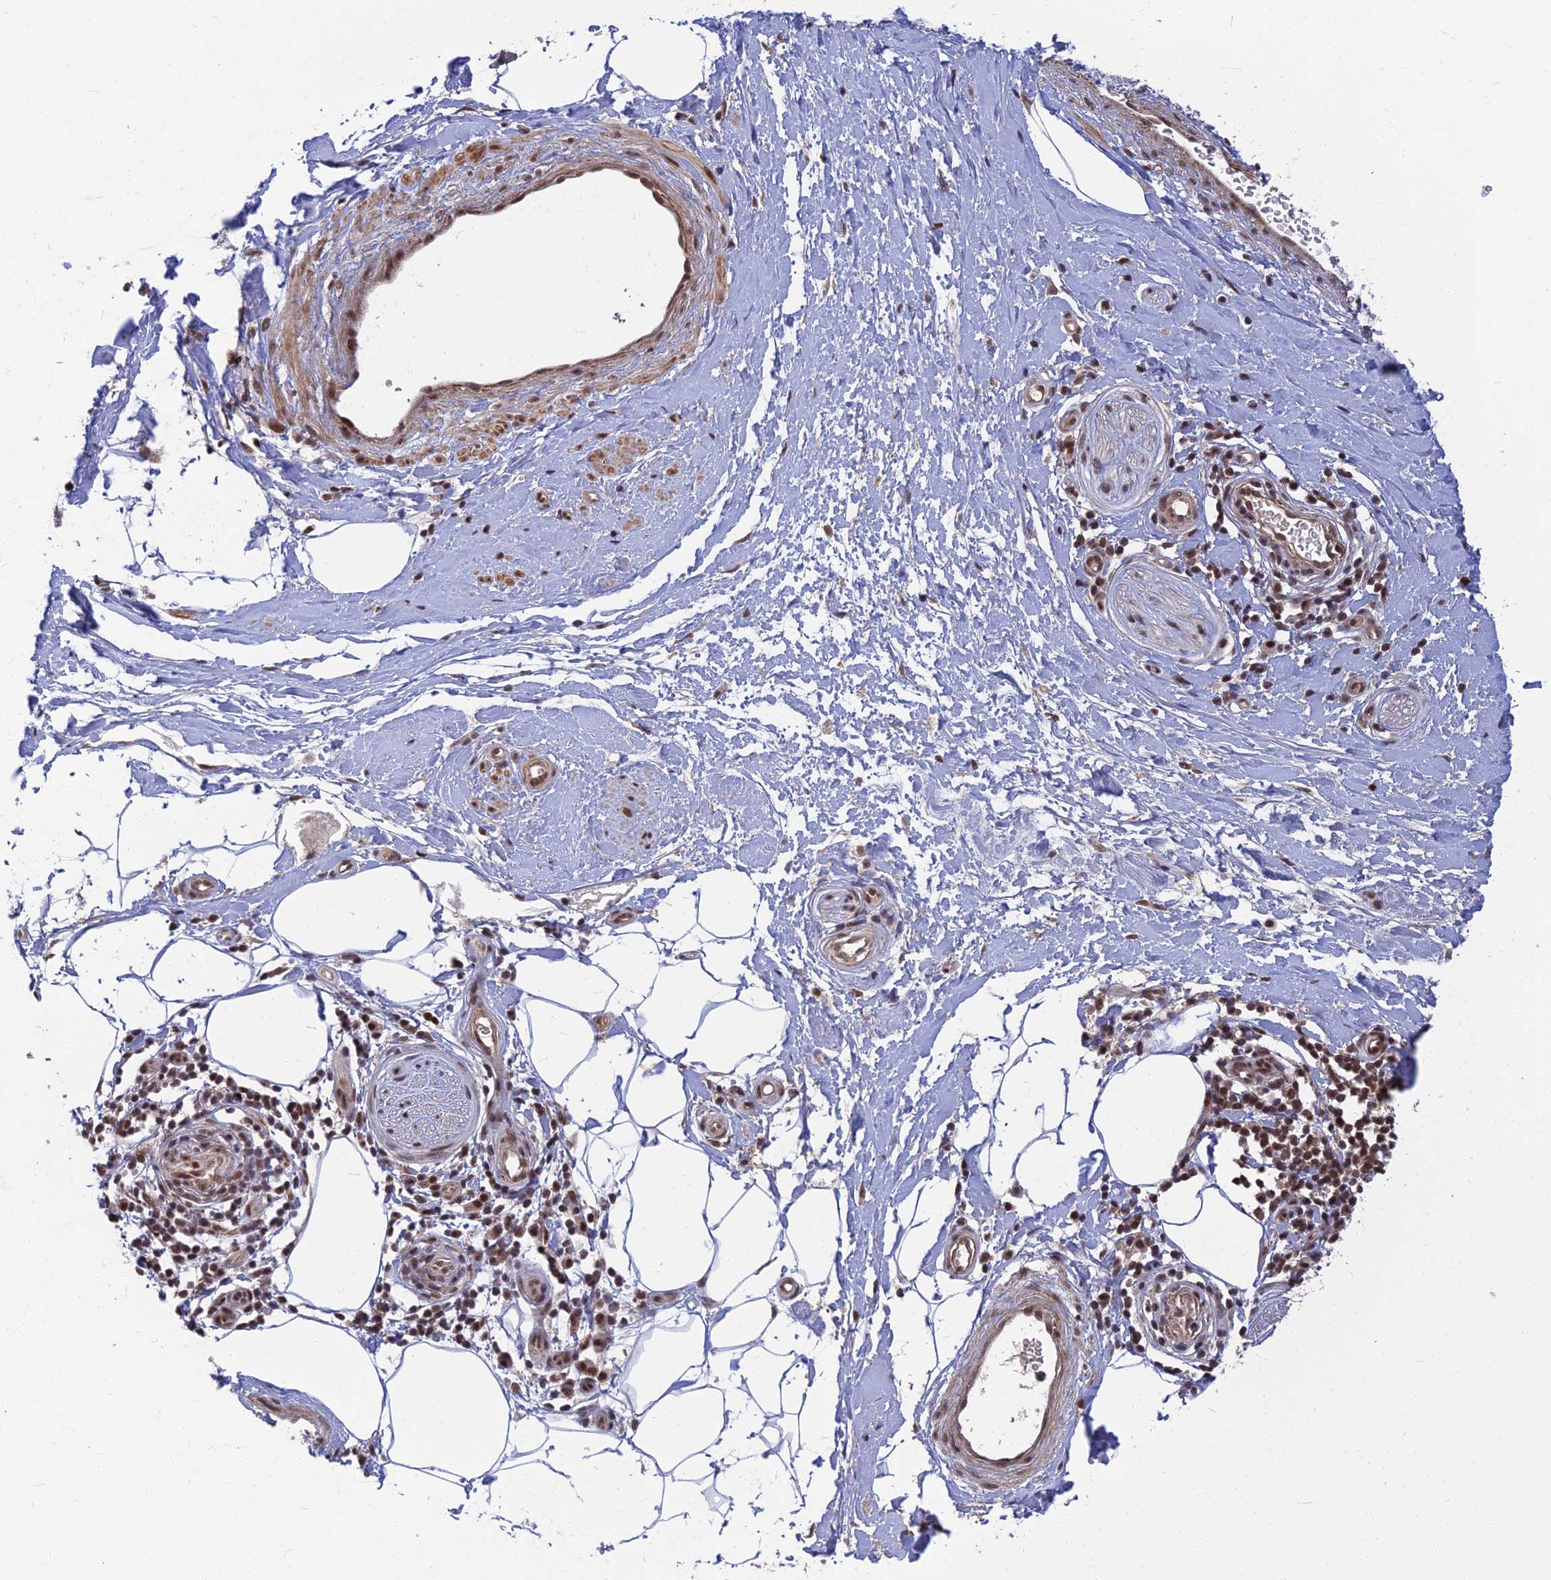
{"staining": {"intensity": "weak", "quantity": ">75%", "location": "nuclear"}, "tissue": "adipose tissue", "cell_type": "Adipocytes", "image_type": "normal", "snomed": [{"axis": "morphology", "description": "Normal tissue, NOS"}, {"axis": "topography", "description": "Soft tissue"}, {"axis": "topography", "description": "Adipose tissue"}, {"axis": "topography", "description": "Vascular tissue"}, {"axis": "topography", "description": "Peripheral nerve tissue"}], "caption": "Immunohistochemistry (IHC) photomicrograph of unremarkable adipose tissue: adipose tissue stained using immunohistochemistry reveals low levels of weak protein expression localized specifically in the nuclear of adipocytes, appearing as a nuclear brown color.", "gene": "TCEA2", "patient": {"sex": "male", "age": 74}}